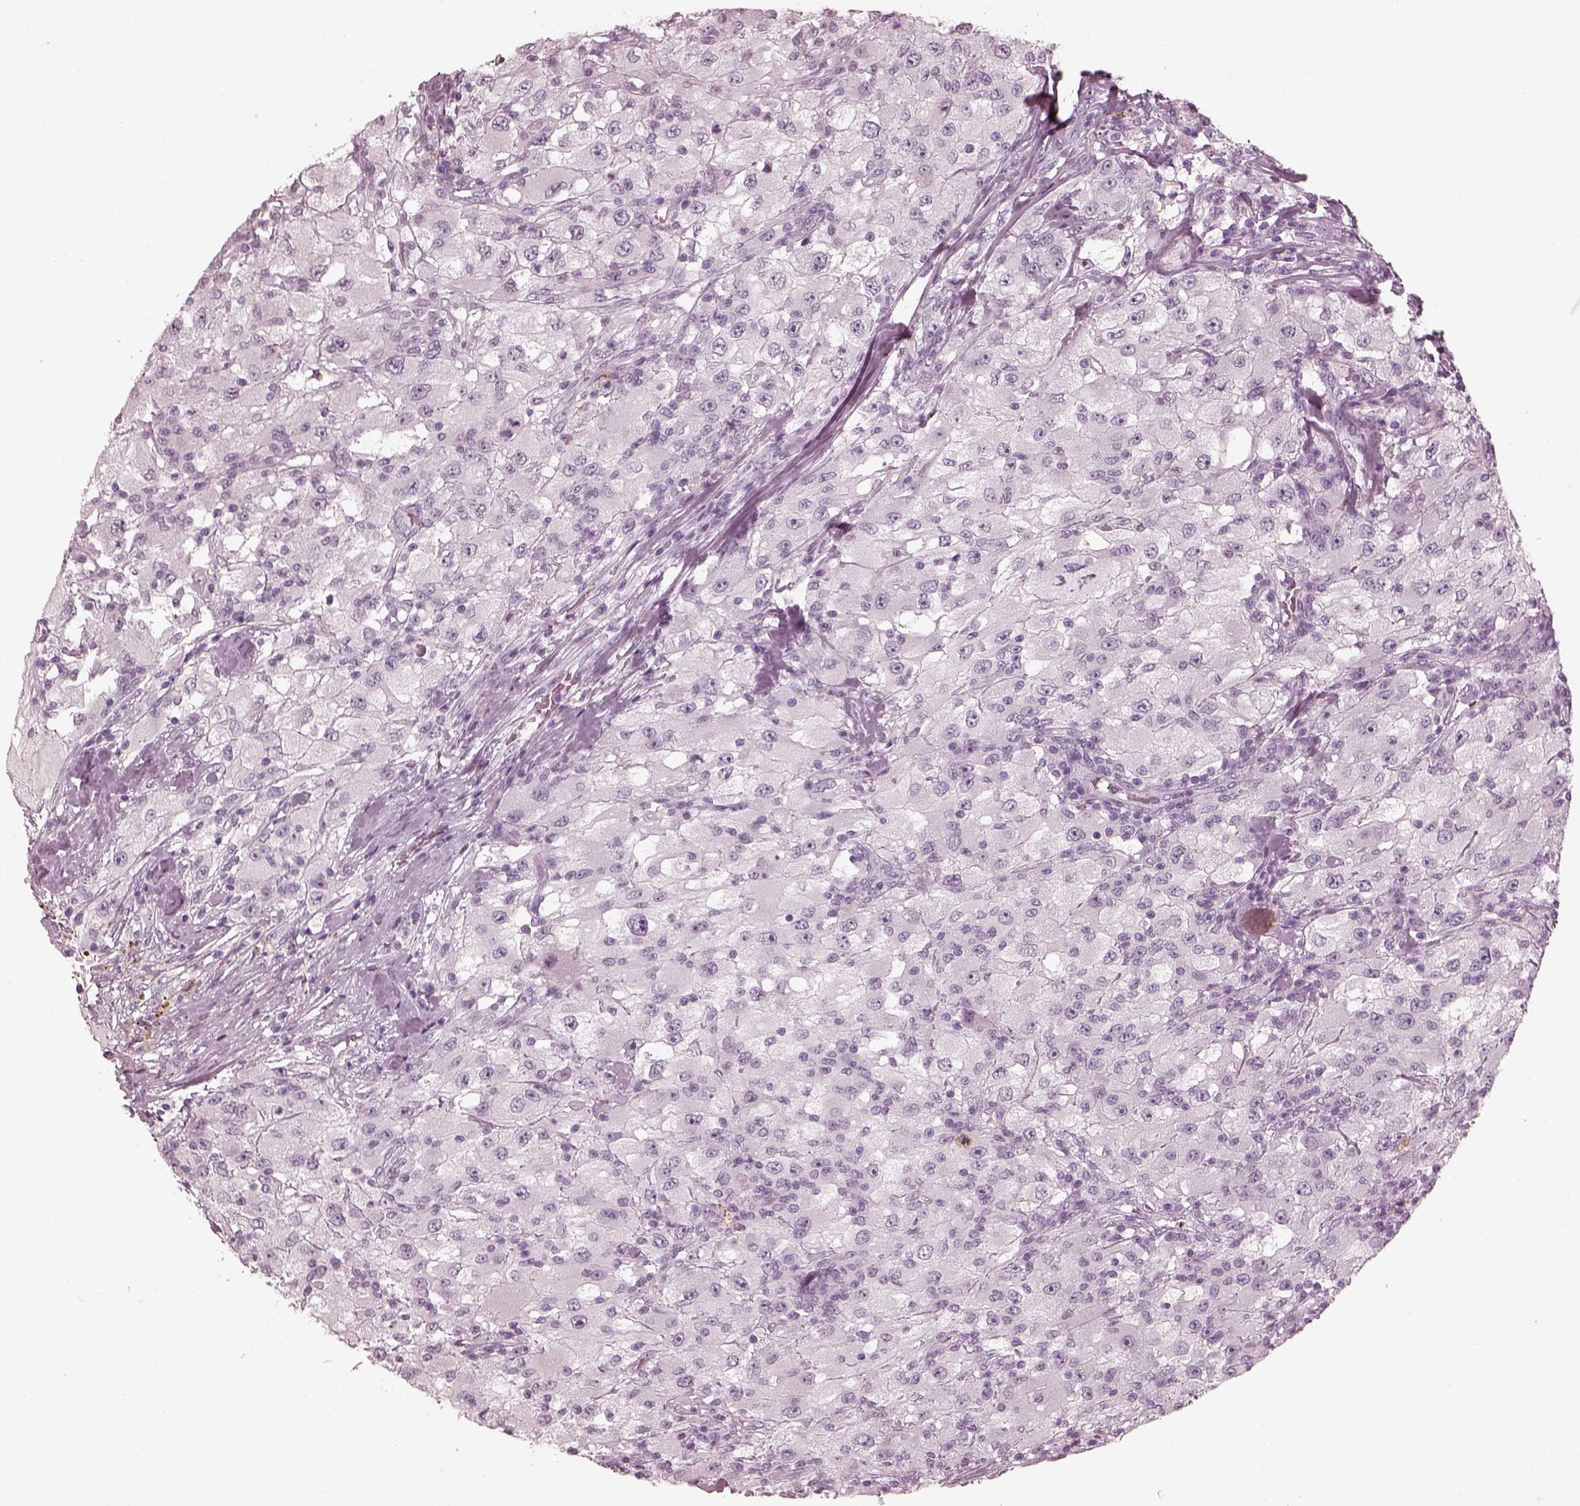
{"staining": {"intensity": "negative", "quantity": "none", "location": "none"}, "tissue": "renal cancer", "cell_type": "Tumor cells", "image_type": "cancer", "snomed": [{"axis": "morphology", "description": "Adenocarcinoma, NOS"}, {"axis": "topography", "description": "Kidney"}], "caption": "A photomicrograph of human renal cancer is negative for staining in tumor cells.", "gene": "C2orf81", "patient": {"sex": "female", "age": 67}}